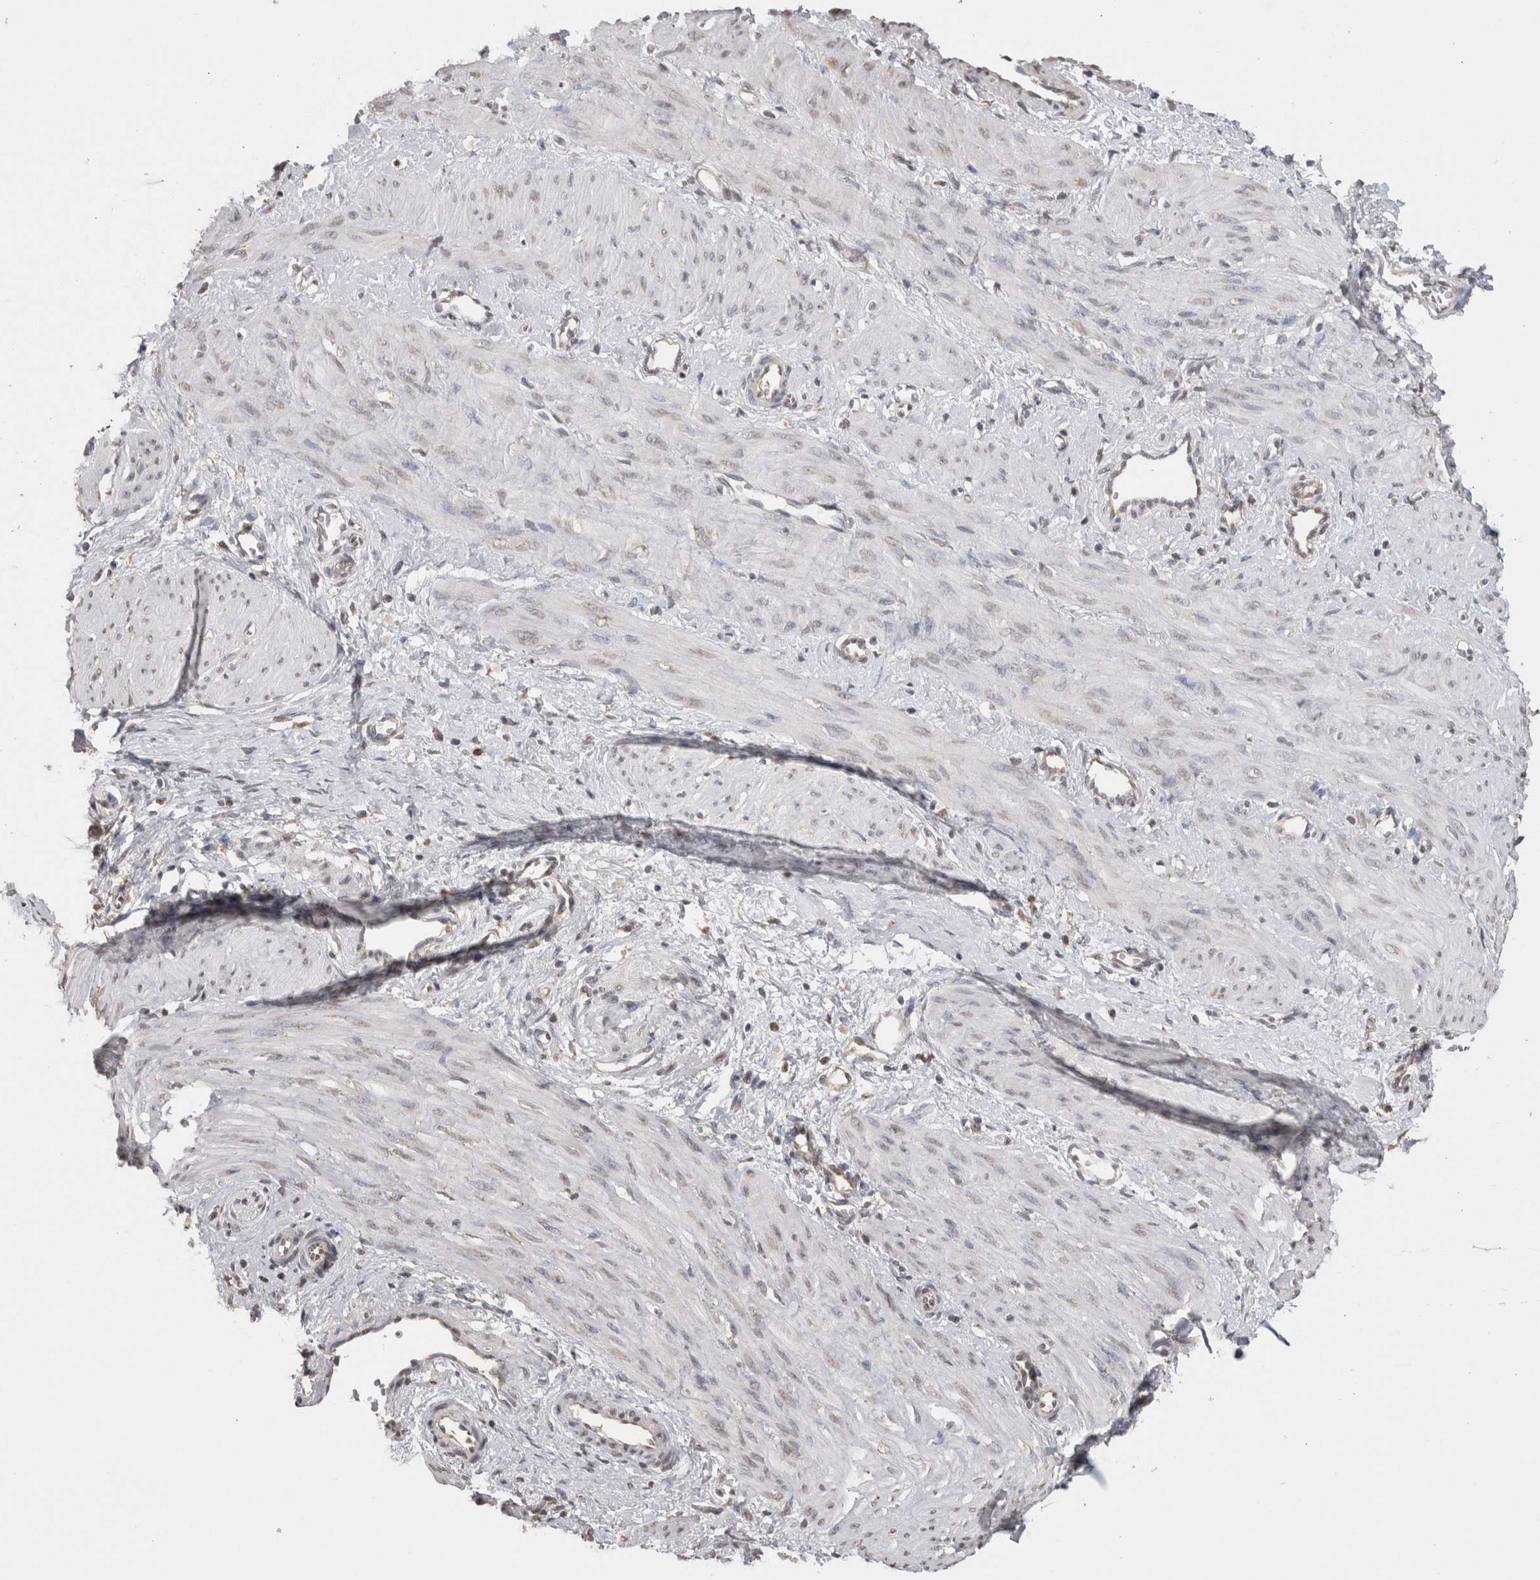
{"staining": {"intensity": "weak", "quantity": "<25%", "location": "nuclear"}, "tissue": "smooth muscle", "cell_type": "Smooth muscle cells", "image_type": "normal", "snomed": [{"axis": "morphology", "description": "Normal tissue, NOS"}, {"axis": "topography", "description": "Endometrium"}], "caption": "Protein analysis of normal smooth muscle shows no significant positivity in smooth muscle cells.", "gene": "NOMO1", "patient": {"sex": "female", "age": 33}}